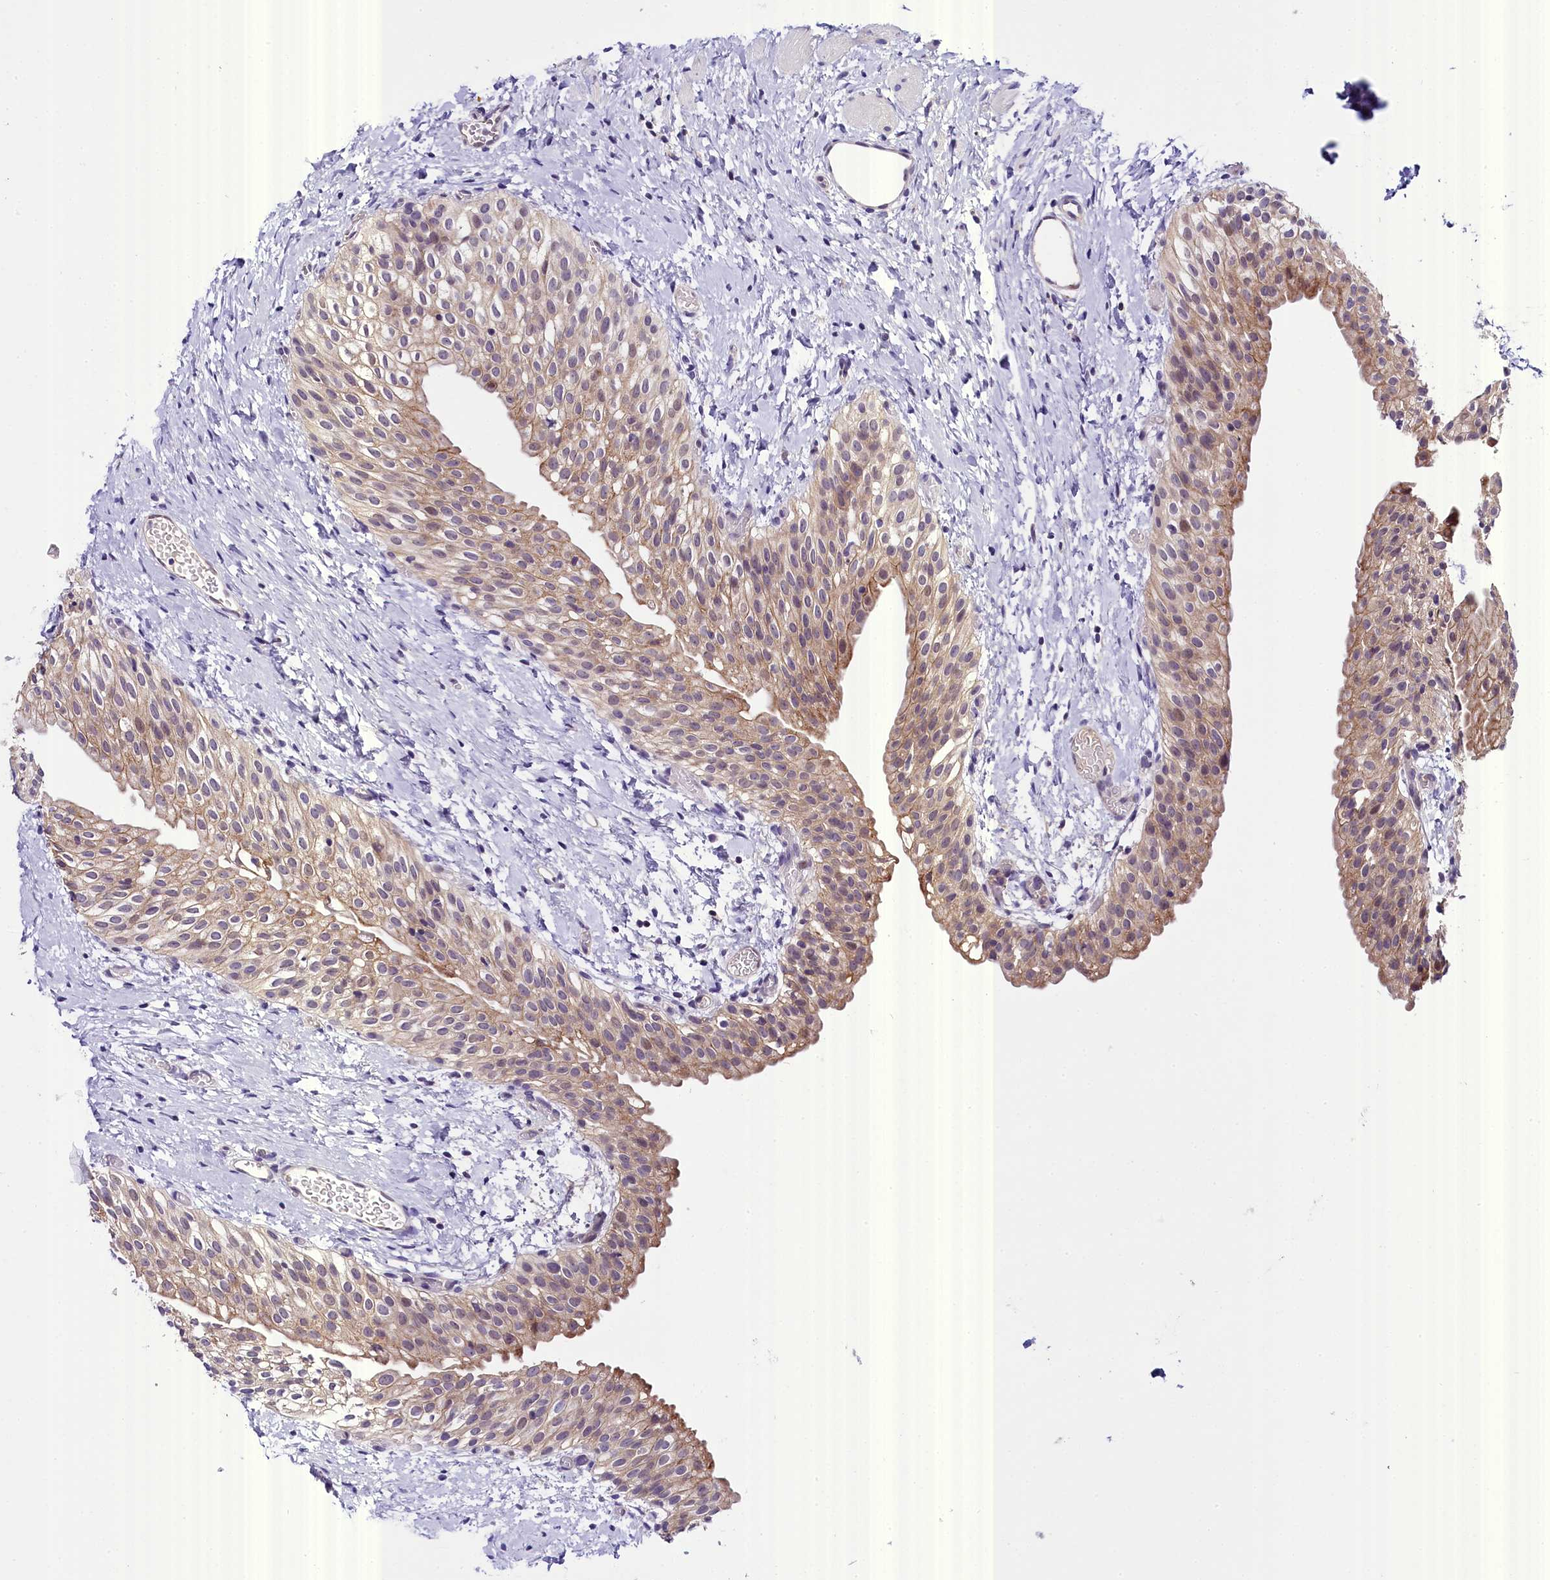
{"staining": {"intensity": "weak", "quantity": "25%-75%", "location": "cytoplasmic/membranous"}, "tissue": "urinary bladder", "cell_type": "Urothelial cells", "image_type": "normal", "snomed": [{"axis": "morphology", "description": "Normal tissue, NOS"}, {"axis": "topography", "description": "Urinary bladder"}], "caption": "Immunohistochemistry (IHC) image of normal human urinary bladder stained for a protein (brown), which demonstrates low levels of weak cytoplasmic/membranous expression in about 25%-75% of urothelial cells.", "gene": "ENKD1", "patient": {"sex": "male", "age": 1}}